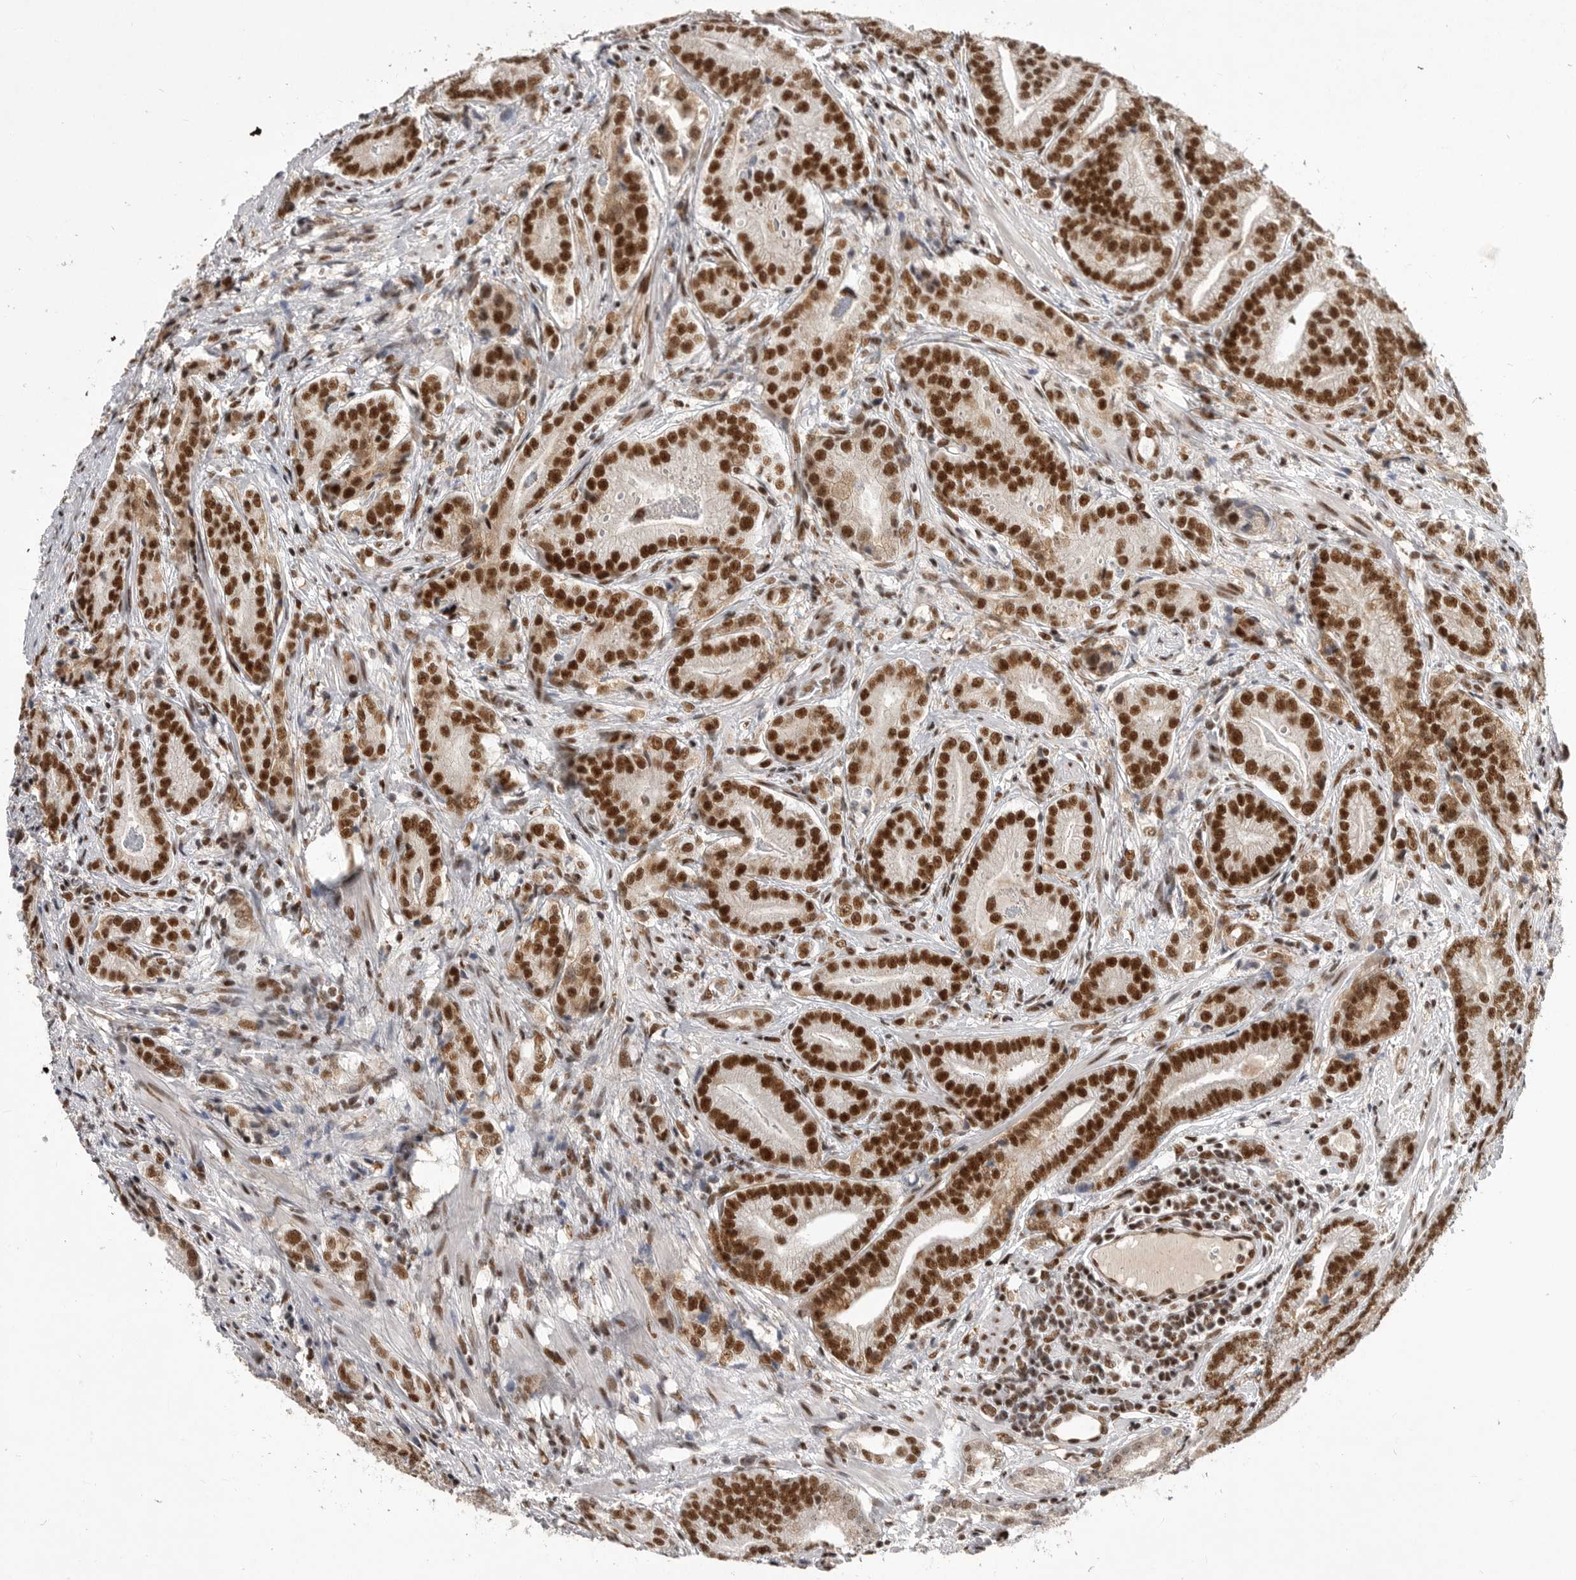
{"staining": {"intensity": "strong", "quantity": ">75%", "location": "nuclear"}, "tissue": "prostate cancer", "cell_type": "Tumor cells", "image_type": "cancer", "snomed": [{"axis": "morphology", "description": "Adenocarcinoma, High grade"}, {"axis": "topography", "description": "Prostate"}], "caption": "Immunohistochemistry (IHC) photomicrograph of adenocarcinoma (high-grade) (prostate) stained for a protein (brown), which displays high levels of strong nuclear positivity in about >75% of tumor cells.", "gene": "PPP1R8", "patient": {"sex": "male", "age": 57}}